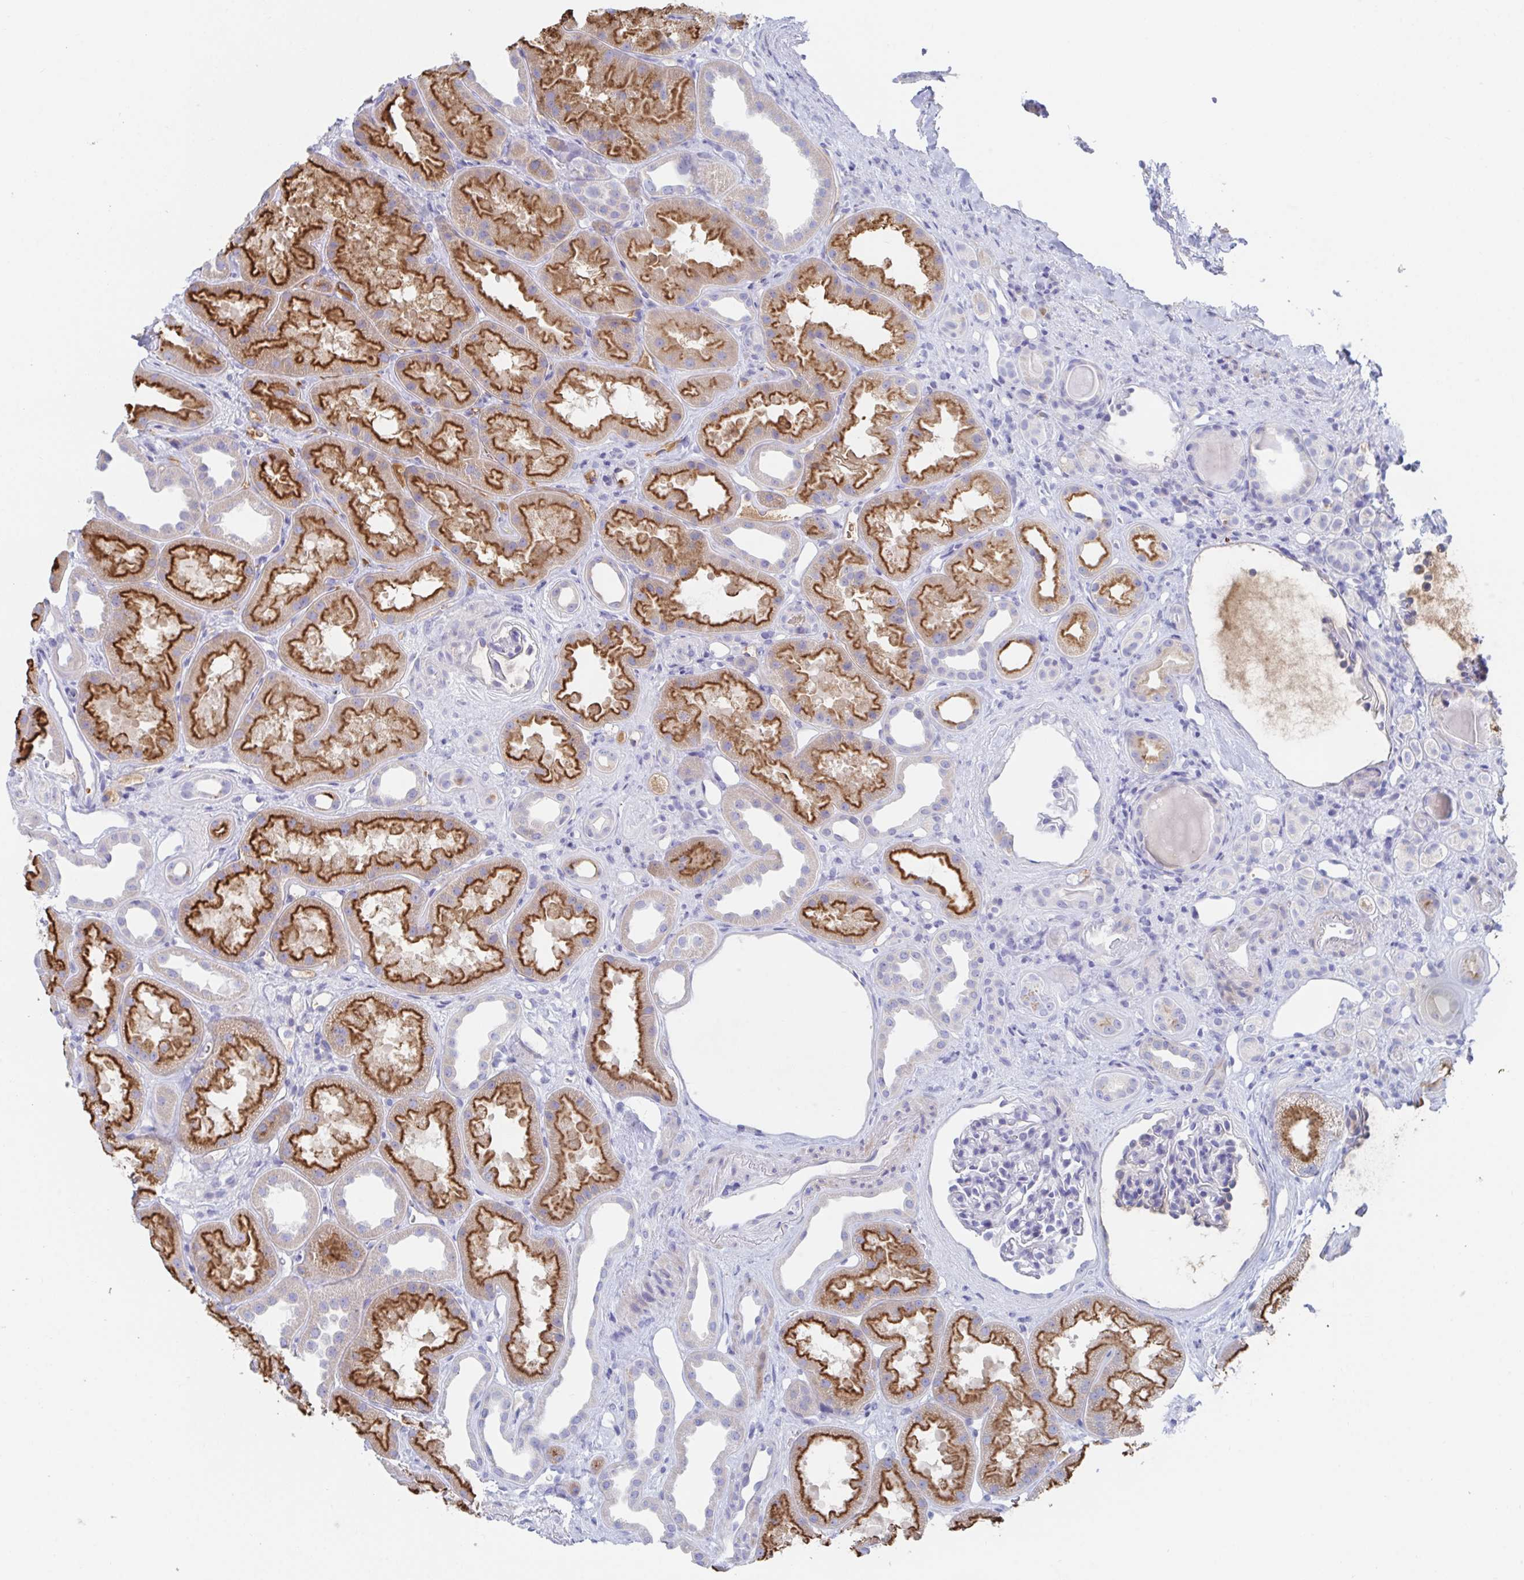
{"staining": {"intensity": "negative", "quantity": "none", "location": "none"}, "tissue": "kidney", "cell_type": "Cells in glomeruli", "image_type": "normal", "snomed": [{"axis": "morphology", "description": "Normal tissue, NOS"}, {"axis": "topography", "description": "Kidney"}], "caption": "IHC of normal human kidney demonstrates no staining in cells in glomeruli. Nuclei are stained in blue.", "gene": "TNFAIP6", "patient": {"sex": "male", "age": 61}}